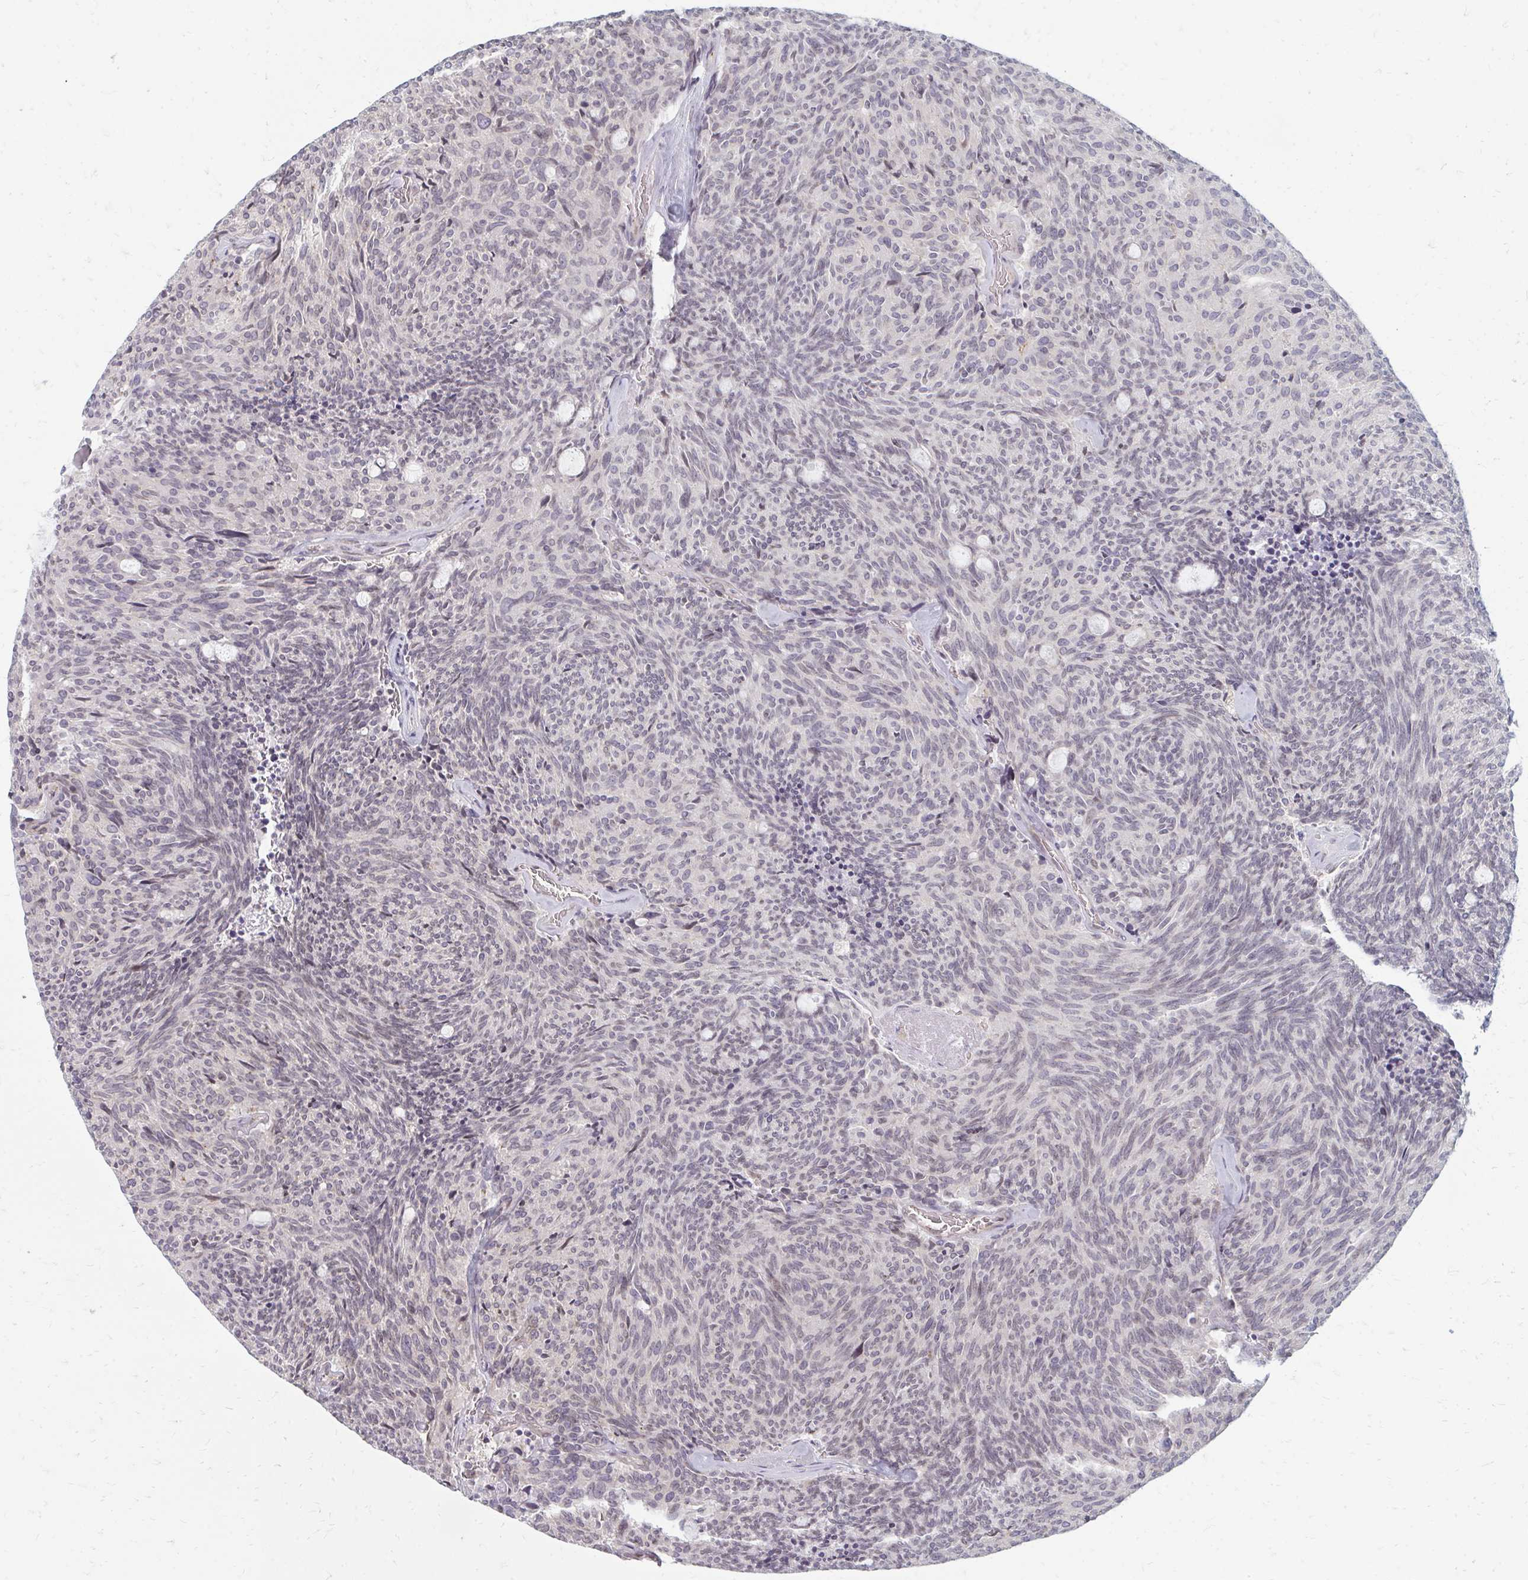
{"staining": {"intensity": "negative", "quantity": "none", "location": "none"}, "tissue": "carcinoid", "cell_type": "Tumor cells", "image_type": "cancer", "snomed": [{"axis": "morphology", "description": "Carcinoid, malignant, NOS"}, {"axis": "topography", "description": "Pancreas"}], "caption": "A histopathology image of human carcinoid is negative for staining in tumor cells.", "gene": "GPC5", "patient": {"sex": "female", "age": 54}}